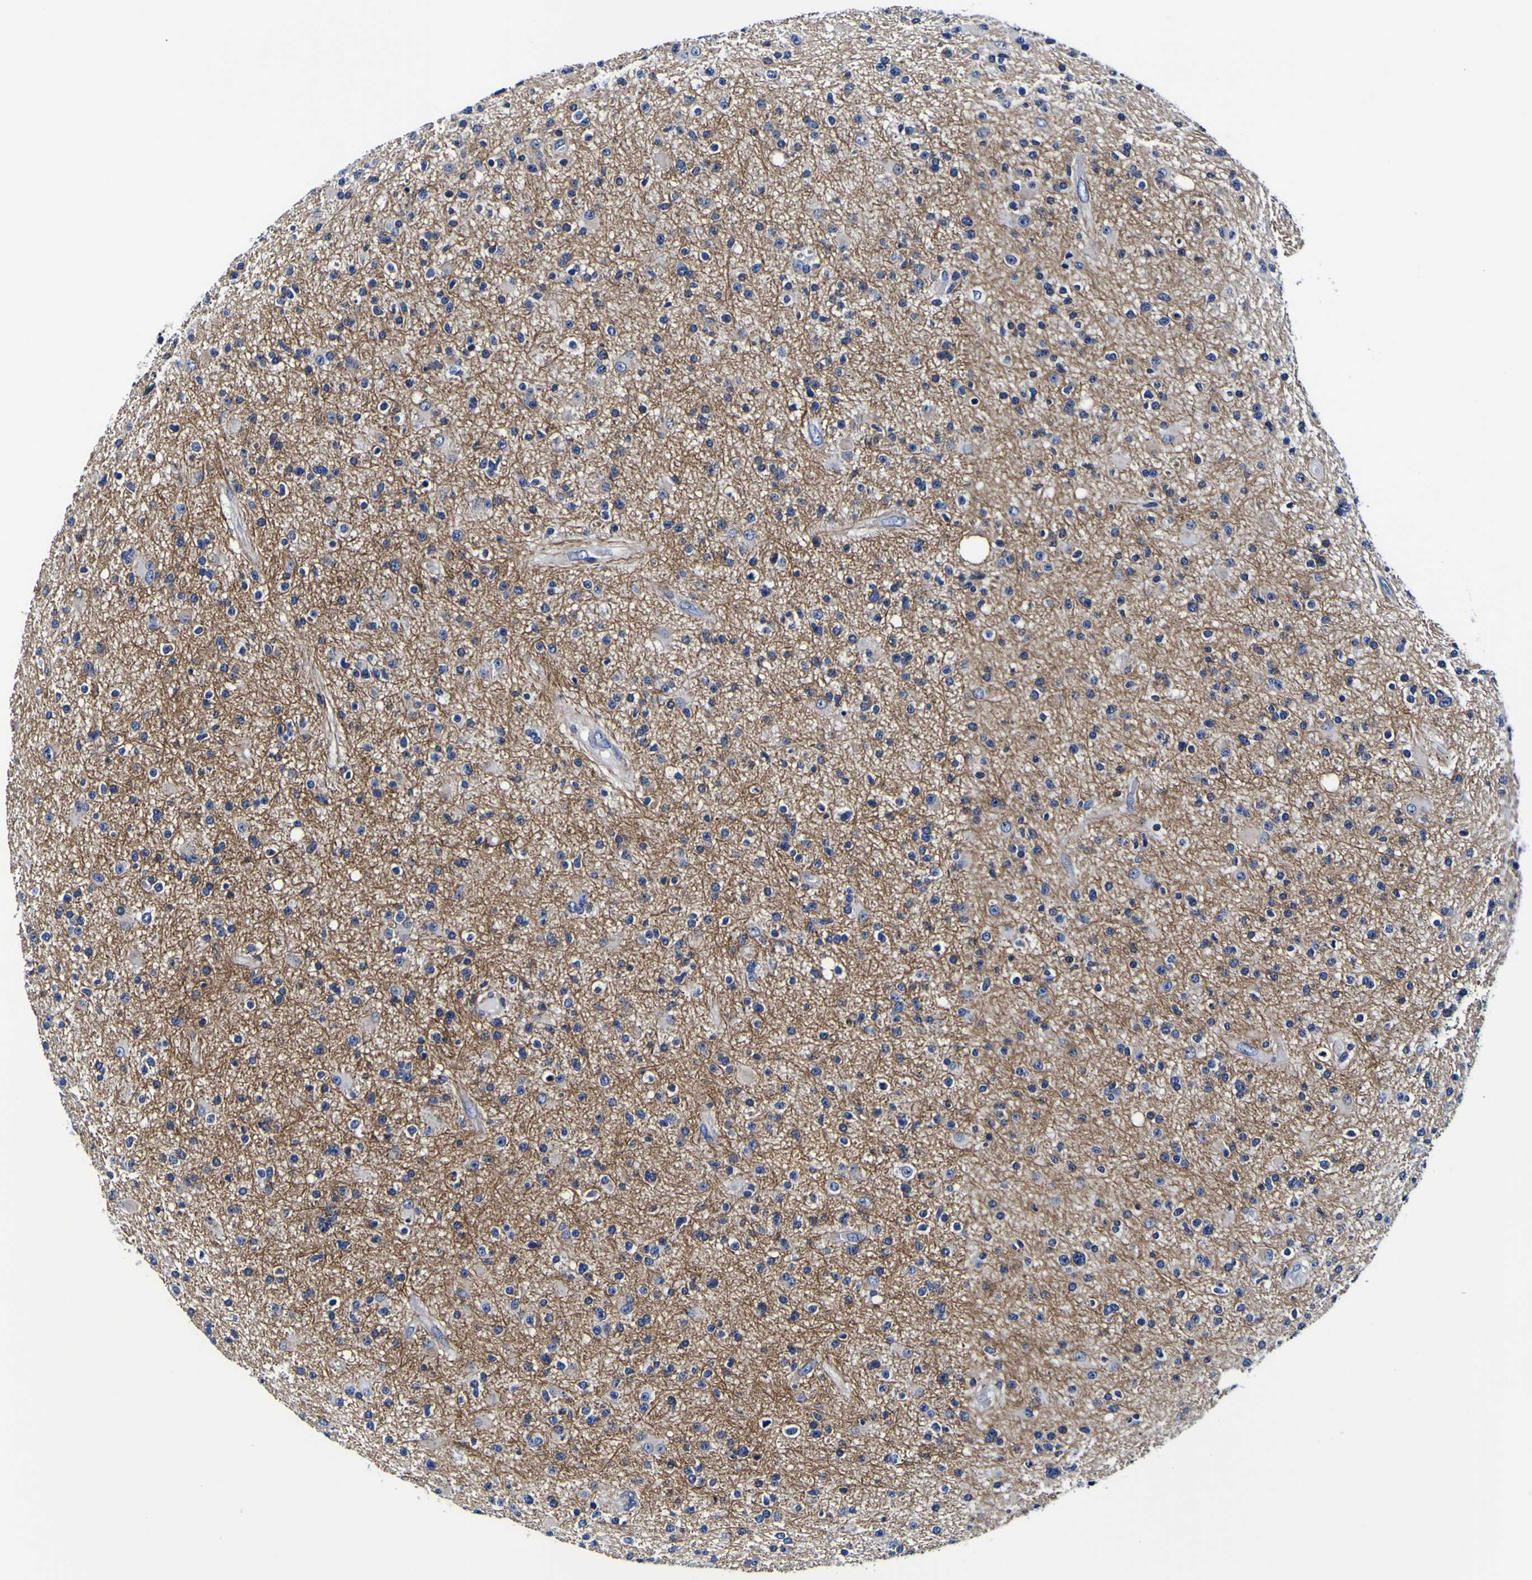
{"staining": {"intensity": "negative", "quantity": "none", "location": "none"}, "tissue": "glioma", "cell_type": "Tumor cells", "image_type": "cancer", "snomed": [{"axis": "morphology", "description": "Glioma, malignant, High grade"}, {"axis": "topography", "description": "Brain"}], "caption": "A histopathology image of human glioma is negative for staining in tumor cells.", "gene": "PDLIM4", "patient": {"sex": "male", "age": 33}}